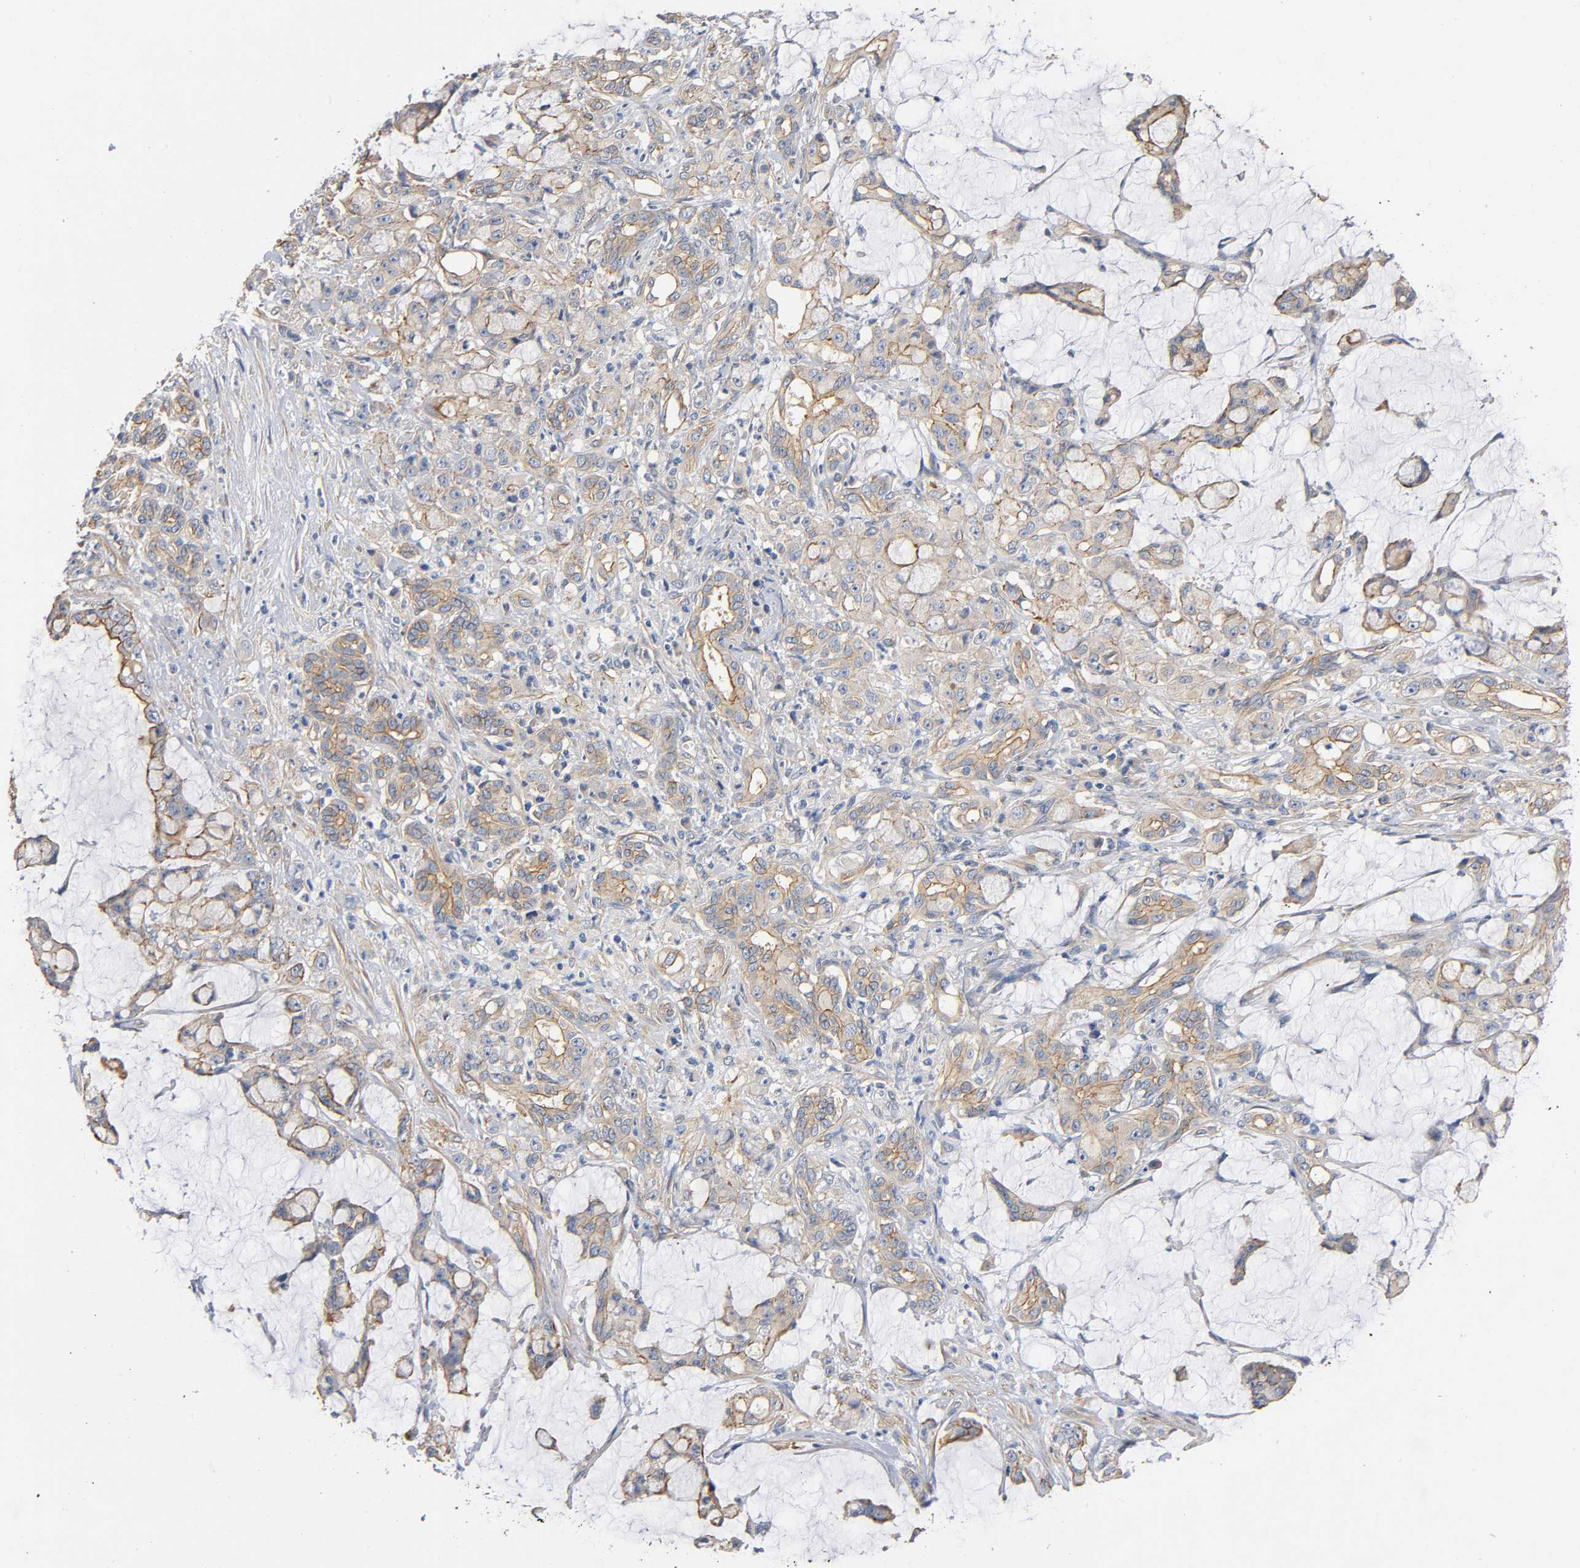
{"staining": {"intensity": "moderate", "quantity": ">75%", "location": "cytoplasmic/membranous"}, "tissue": "pancreatic cancer", "cell_type": "Tumor cells", "image_type": "cancer", "snomed": [{"axis": "morphology", "description": "Adenocarcinoma, NOS"}, {"axis": "topography", "description": "Pancreas"}], "caption": "This histopathology image demonstrates pancreatic cancer (adenocarcinoma) stained with immunohistochemistry to label a protein in brown. The cytoplasmic/membranous of tumor cells show moderate positivity for the protein. Nuclei are counter-stained blue.", "gene": "MARS1", "patient": {"sex": "female", "age": 73}}